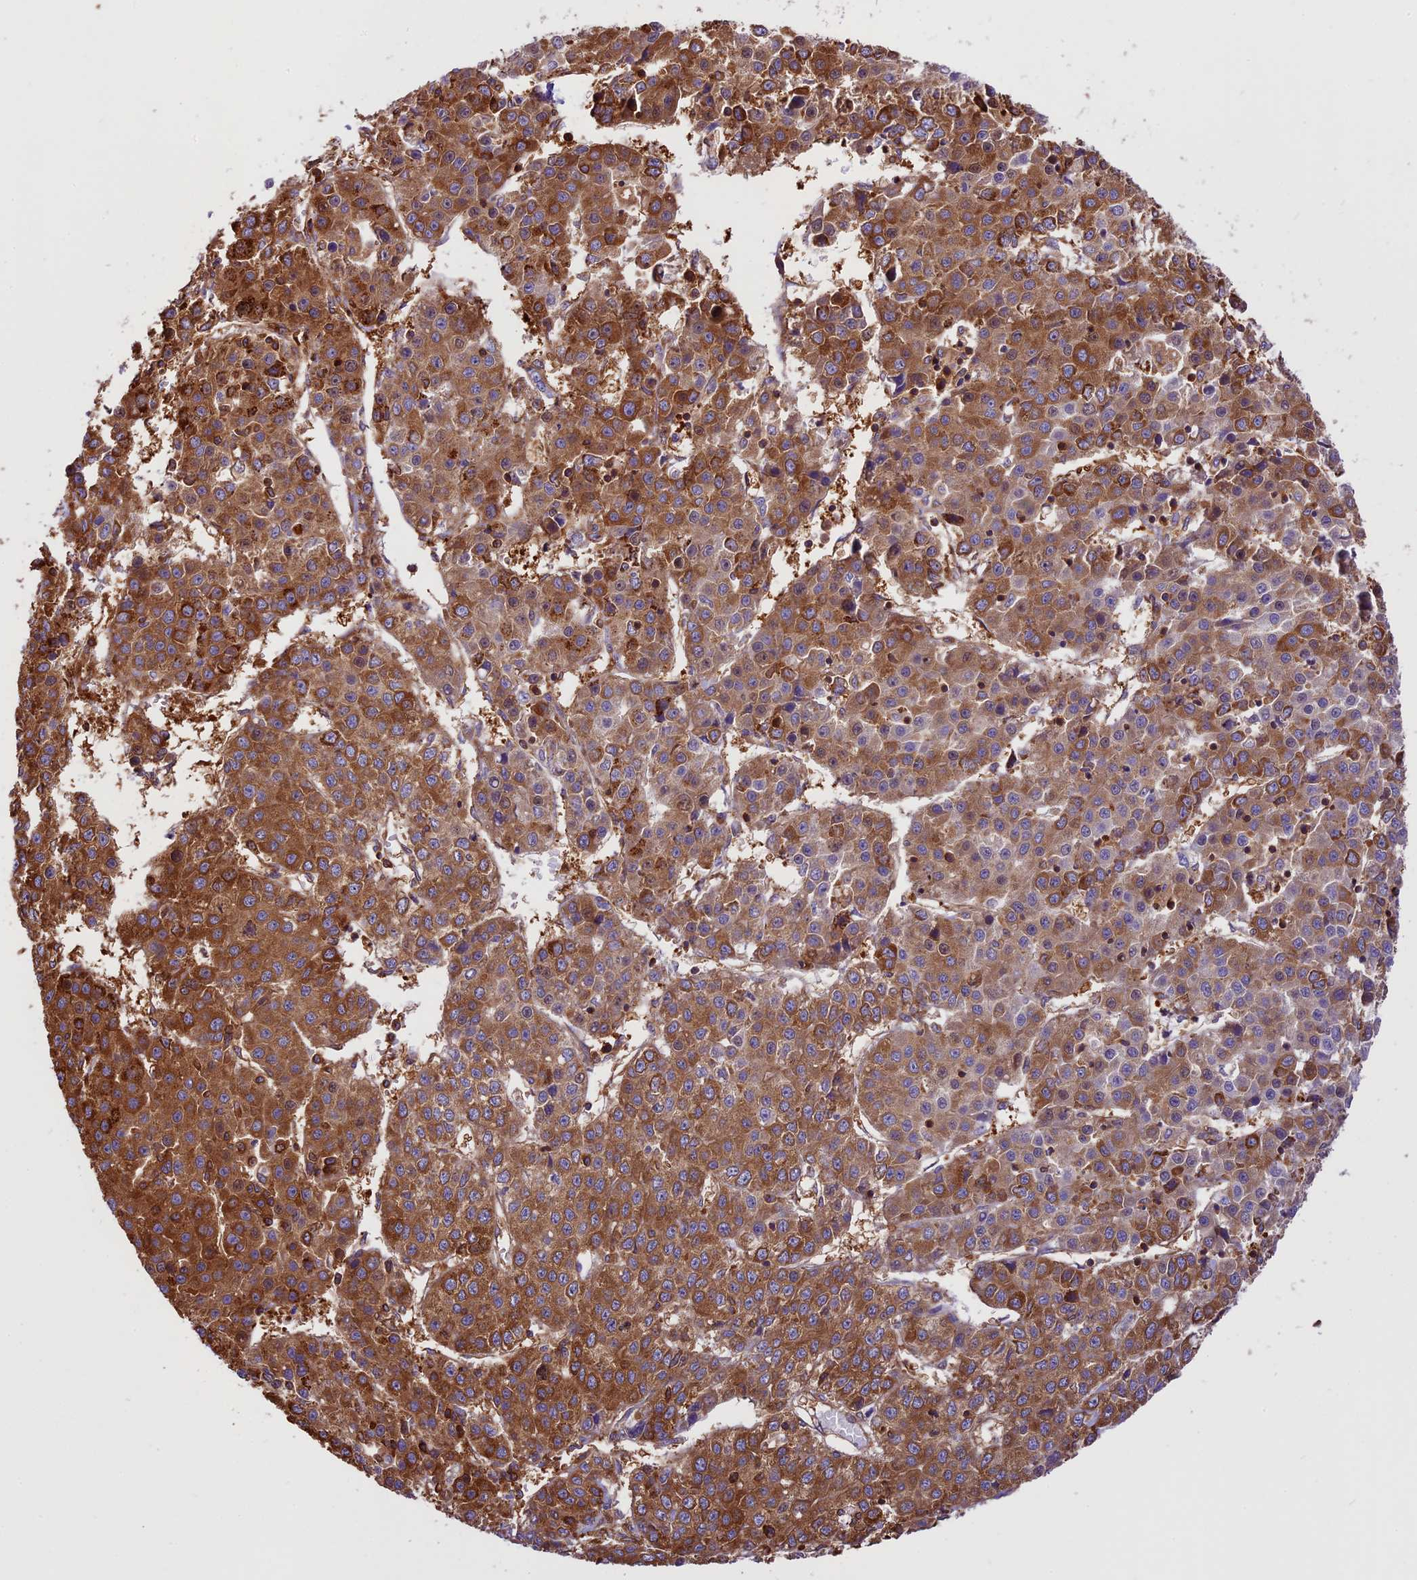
{"staining": {"intensity": "strong", "quantity": ">75%", "location": "cytoplasmic/membranous"}, "tissue": "liver cancer", "cell_type": "Tumor cells", "image_type": "cancer", "snomed": [{"axis": "morphology", "description": "Carcinoma, Hepatocellular, NOS"}, {"axis": "topography", "description": "Liver"}], "caption": "Immunohistochemical staining of liver cancer displays strong cytoplasmic/membranous protein positivity in approximately >75% of tumor cells.", "gene": "KARS1", "patient": {"sex": "female", "age": 53}}